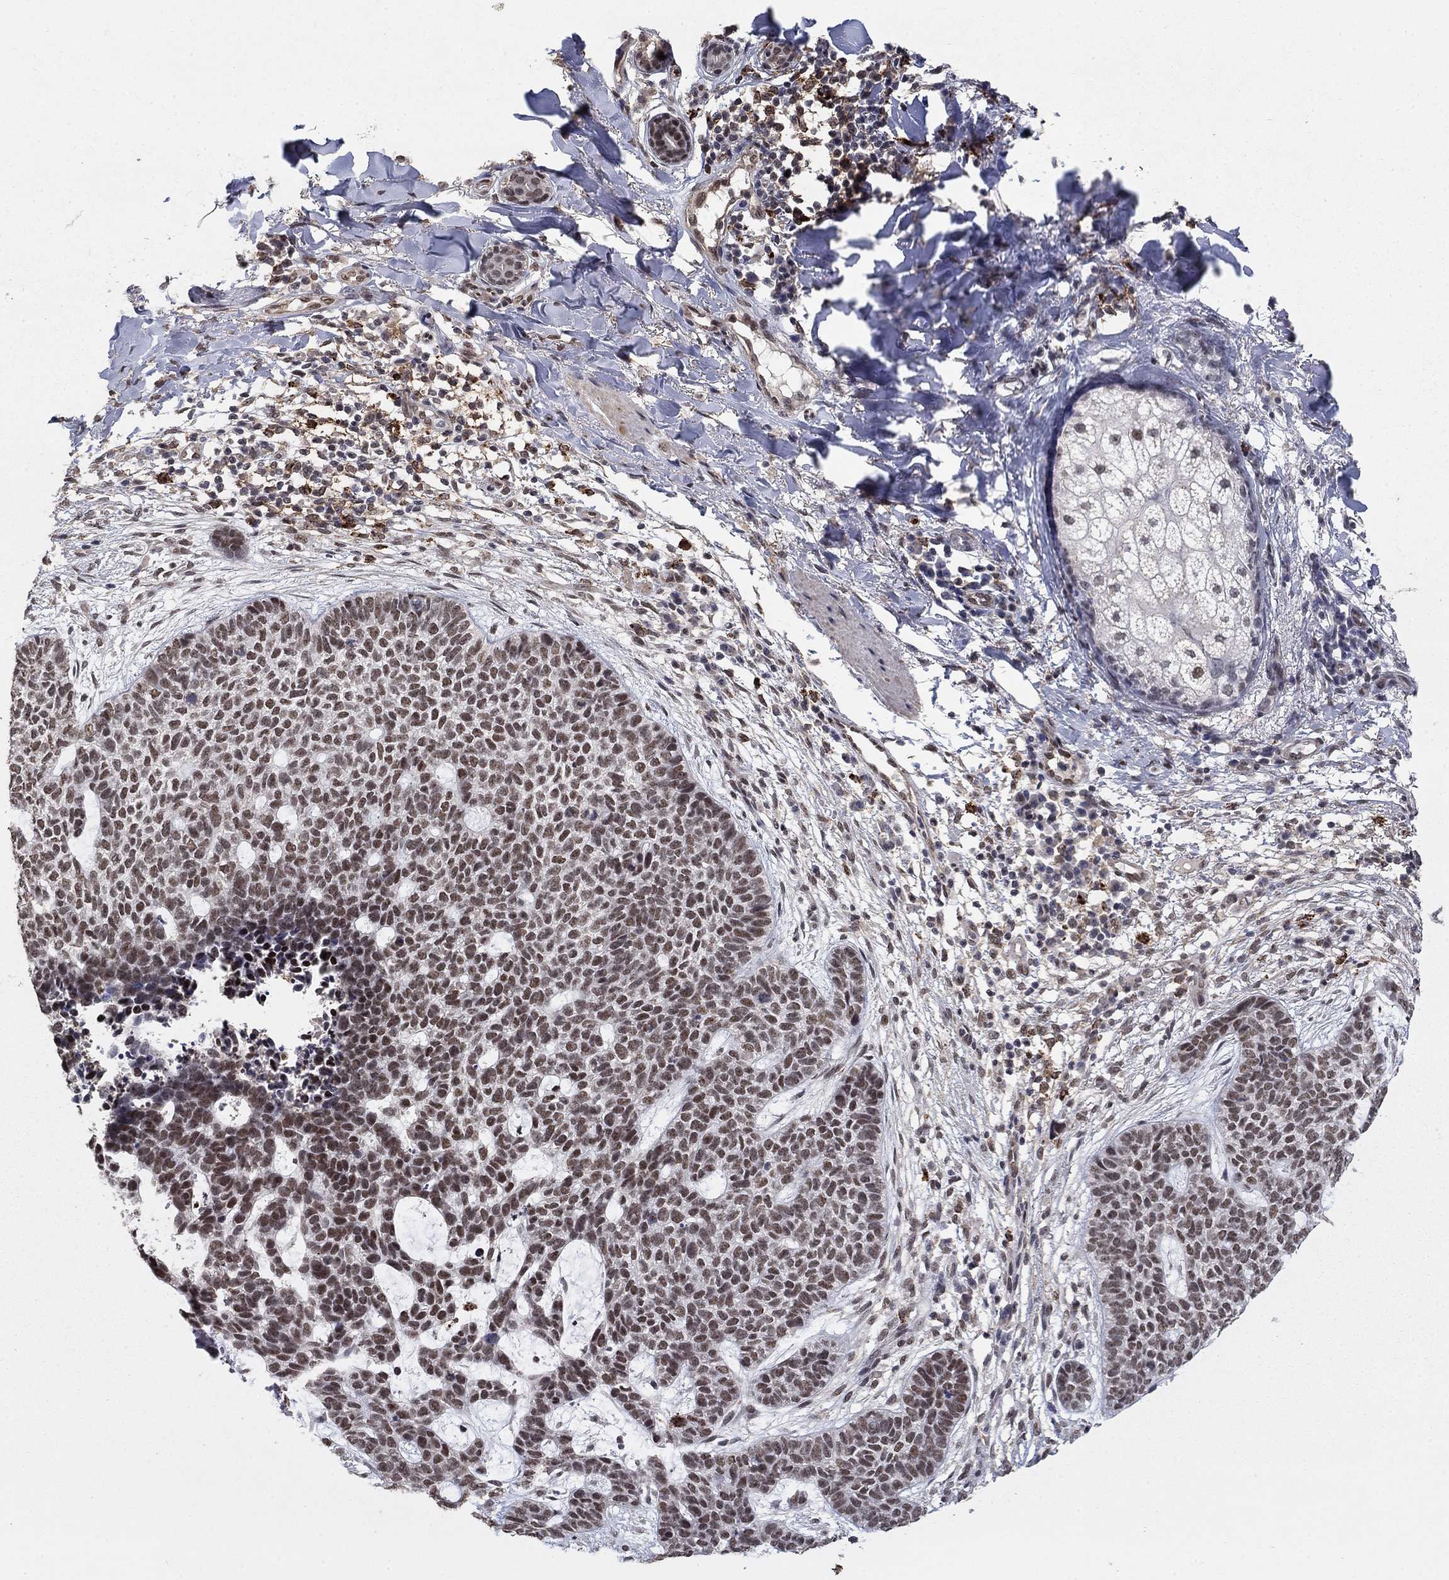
{"staining": {"intensity": "moderate", "quantity": "25%-75%", "location": "nuclear"}, "tissue": "skin cancer", "cell_type": "Tumor cells", "image_type": "cancer", "snomed": [{"axis": "morphology", "description": "Squamous cell carcinoma, NOS"}, {"axis": "topography", "description": "Skin"}], "caption": "About 25%-75% of tumor cells in human squamous cell carcinoma (skin) display moderate nuclear protein positivity as visualized by brown immunohistochemical staining.", "gene": "GRIA3", "patient": {"sex": "male", "age": 88}}